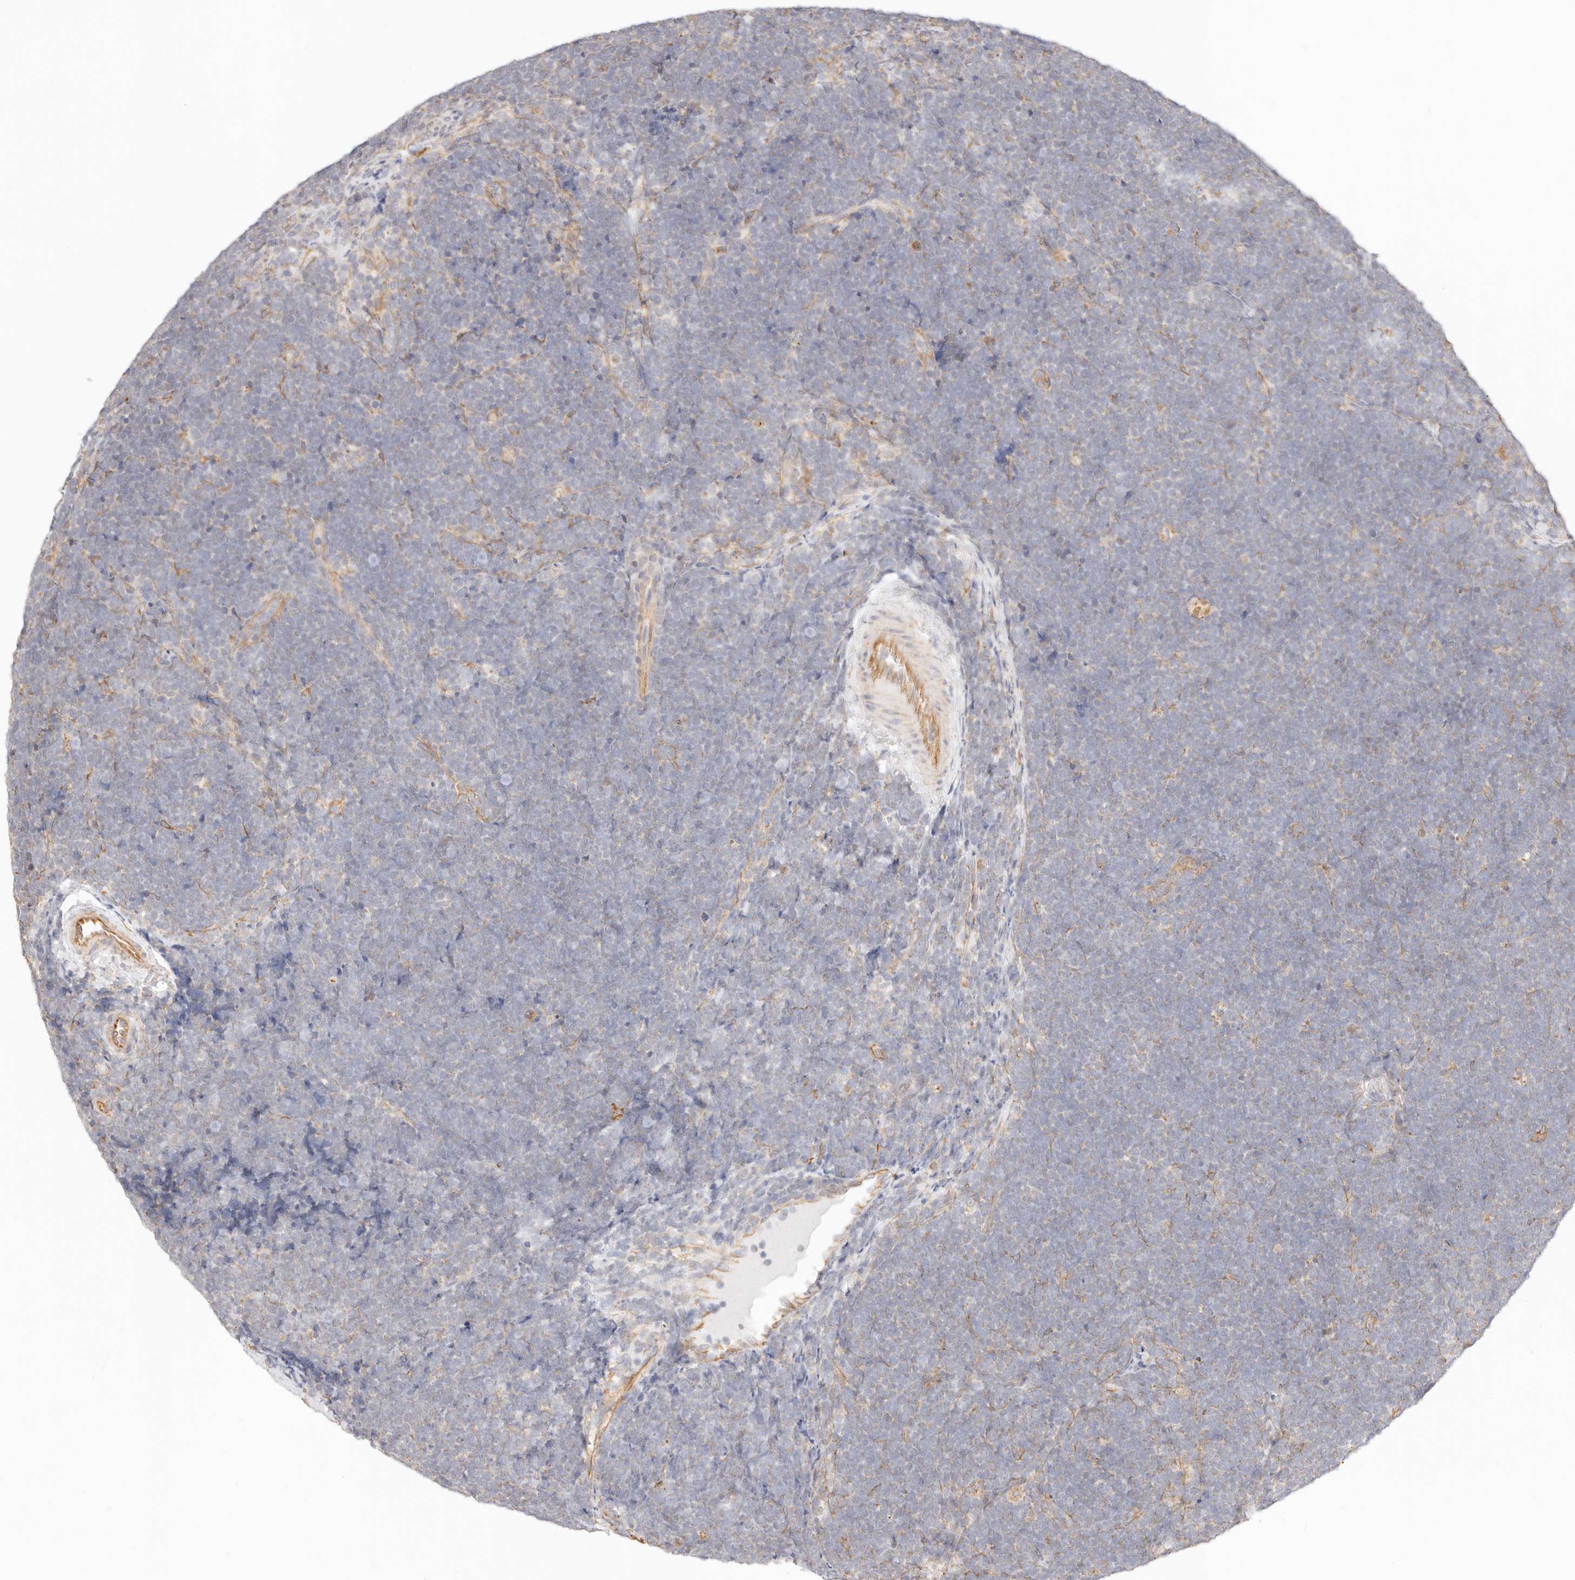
{"staining": {"intensity": "weak", "quantity": "25%-75%", "location": "cytoplasmic/membranous"}, "tissue": "lymphoma", "cell_type": "Tumor cells", "image_type": "cancer", "snomed": [{"axis": "morphology", "description": "Malignant lymphoma, non-Hodgkin's type, High grade"}, {"axis": "topography", "description": "Lymph node"}], "caption": "IHC staining of lymphoma, which displays low levels of weak cytoplasmic/membranous expression in approximately 25%-75% of tumor cells indicating weak cytoplasmic/membranous protein positivity. The staining was performed using DAB (brown) for protein detection and nuclei were counterstained in hematoxylin (blue).", "gene": "ZC3H11A", "patient": {"sex": "male", "age": 13}}